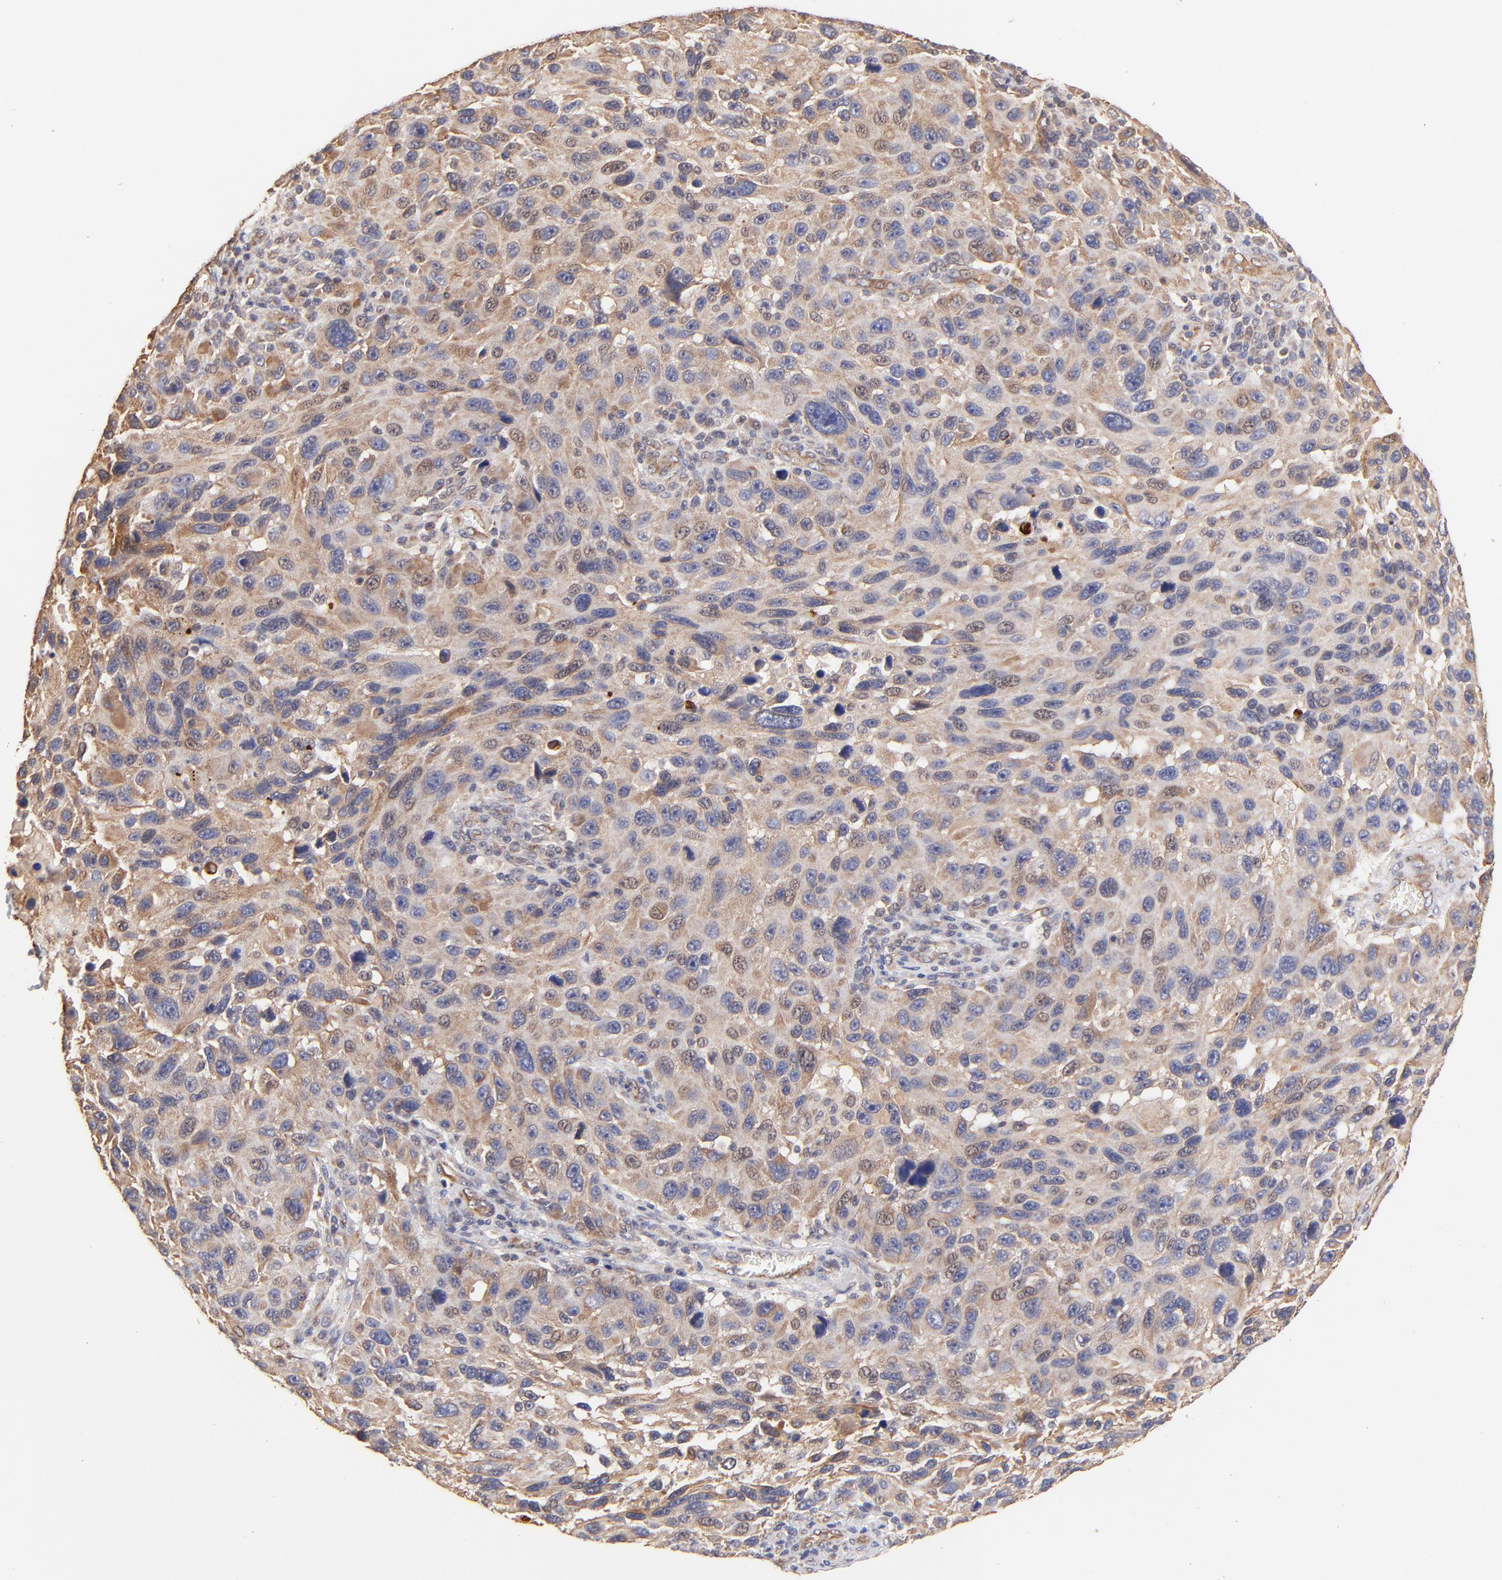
{"staining": {"intensity": "weak", "quantity": ">75%", "location": "cytoplasmic/membranous"}, "tissue": "melanoma", "cell_type": "Tumor cells", "image_type": "cancer", "snomed": [{"axis": "morphology", "description": "Malignant melanoma, NOS"}, {"axis": "topography", "description": "Skin"}], "caption": "A brown stain shows weak cytoplasmic/membranous staining of a protein in human melanoma tumor cells.", "gene": "TNFAIP3", "patient": {"sex": "male", "age": 53}}